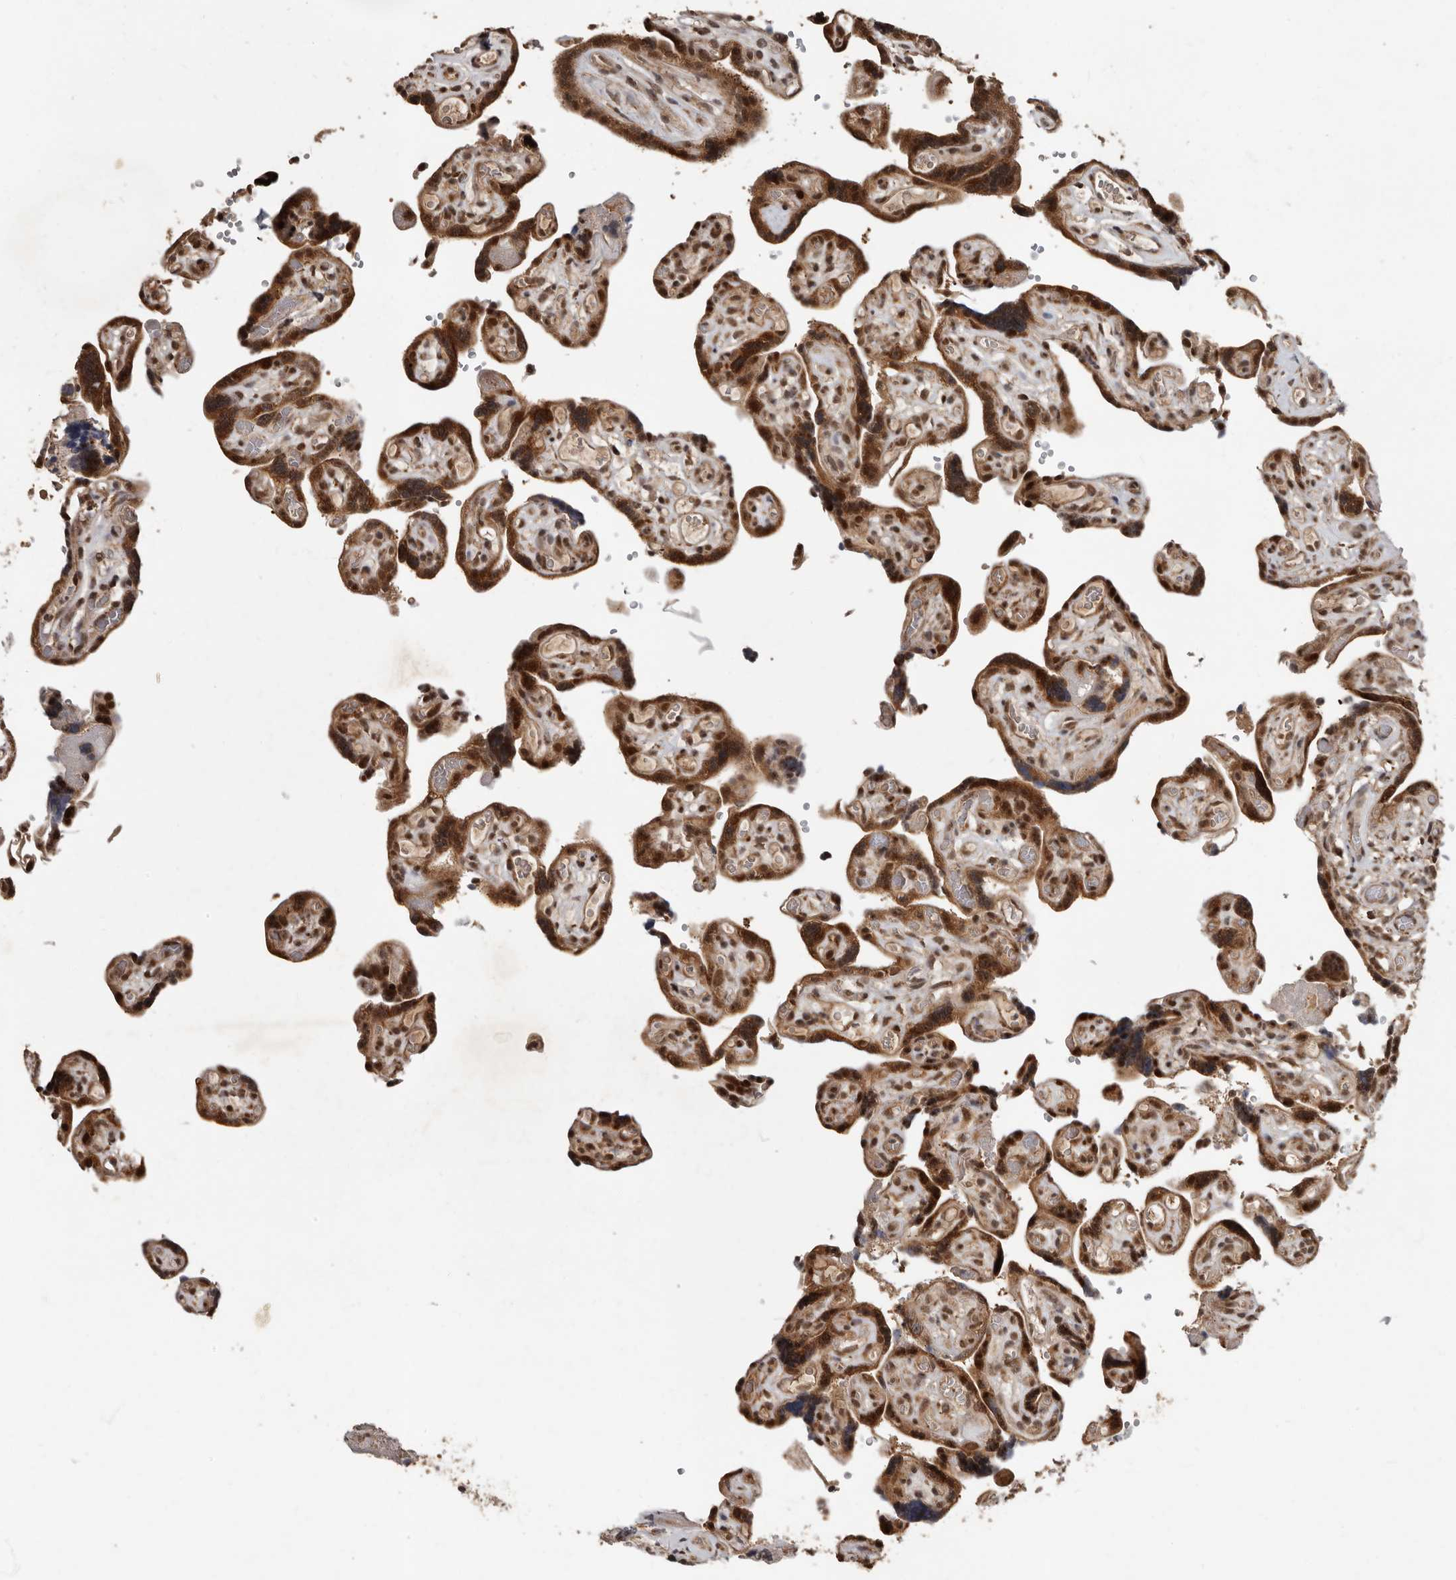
{"staining": {"intensity": "moderate", "quantity": ">75%", "location": "cytoplasmic/membranous,nuclear"}, "tissue": "placenta", "cell_type": "Decidual cells", "image_type": "normal", "snomed": [{"axis": "morphology", "description": "Normal tissue, NOS"}, {"axis": "topography", "description": "Placenta"}], "caption": "Protein expression analysis of benign human placenta reveals moderate cytoplasmic/membranous,nuclear staining in approximately >75% of decidual cells. Using DAB (3,3'-diaminobenzidine) (brown) and hematoxylin (blue) stains, captured at high magnification using brightfield microscopy.", "gene": "LRGUK", "patient": {"sex": "female", "age": 30}}